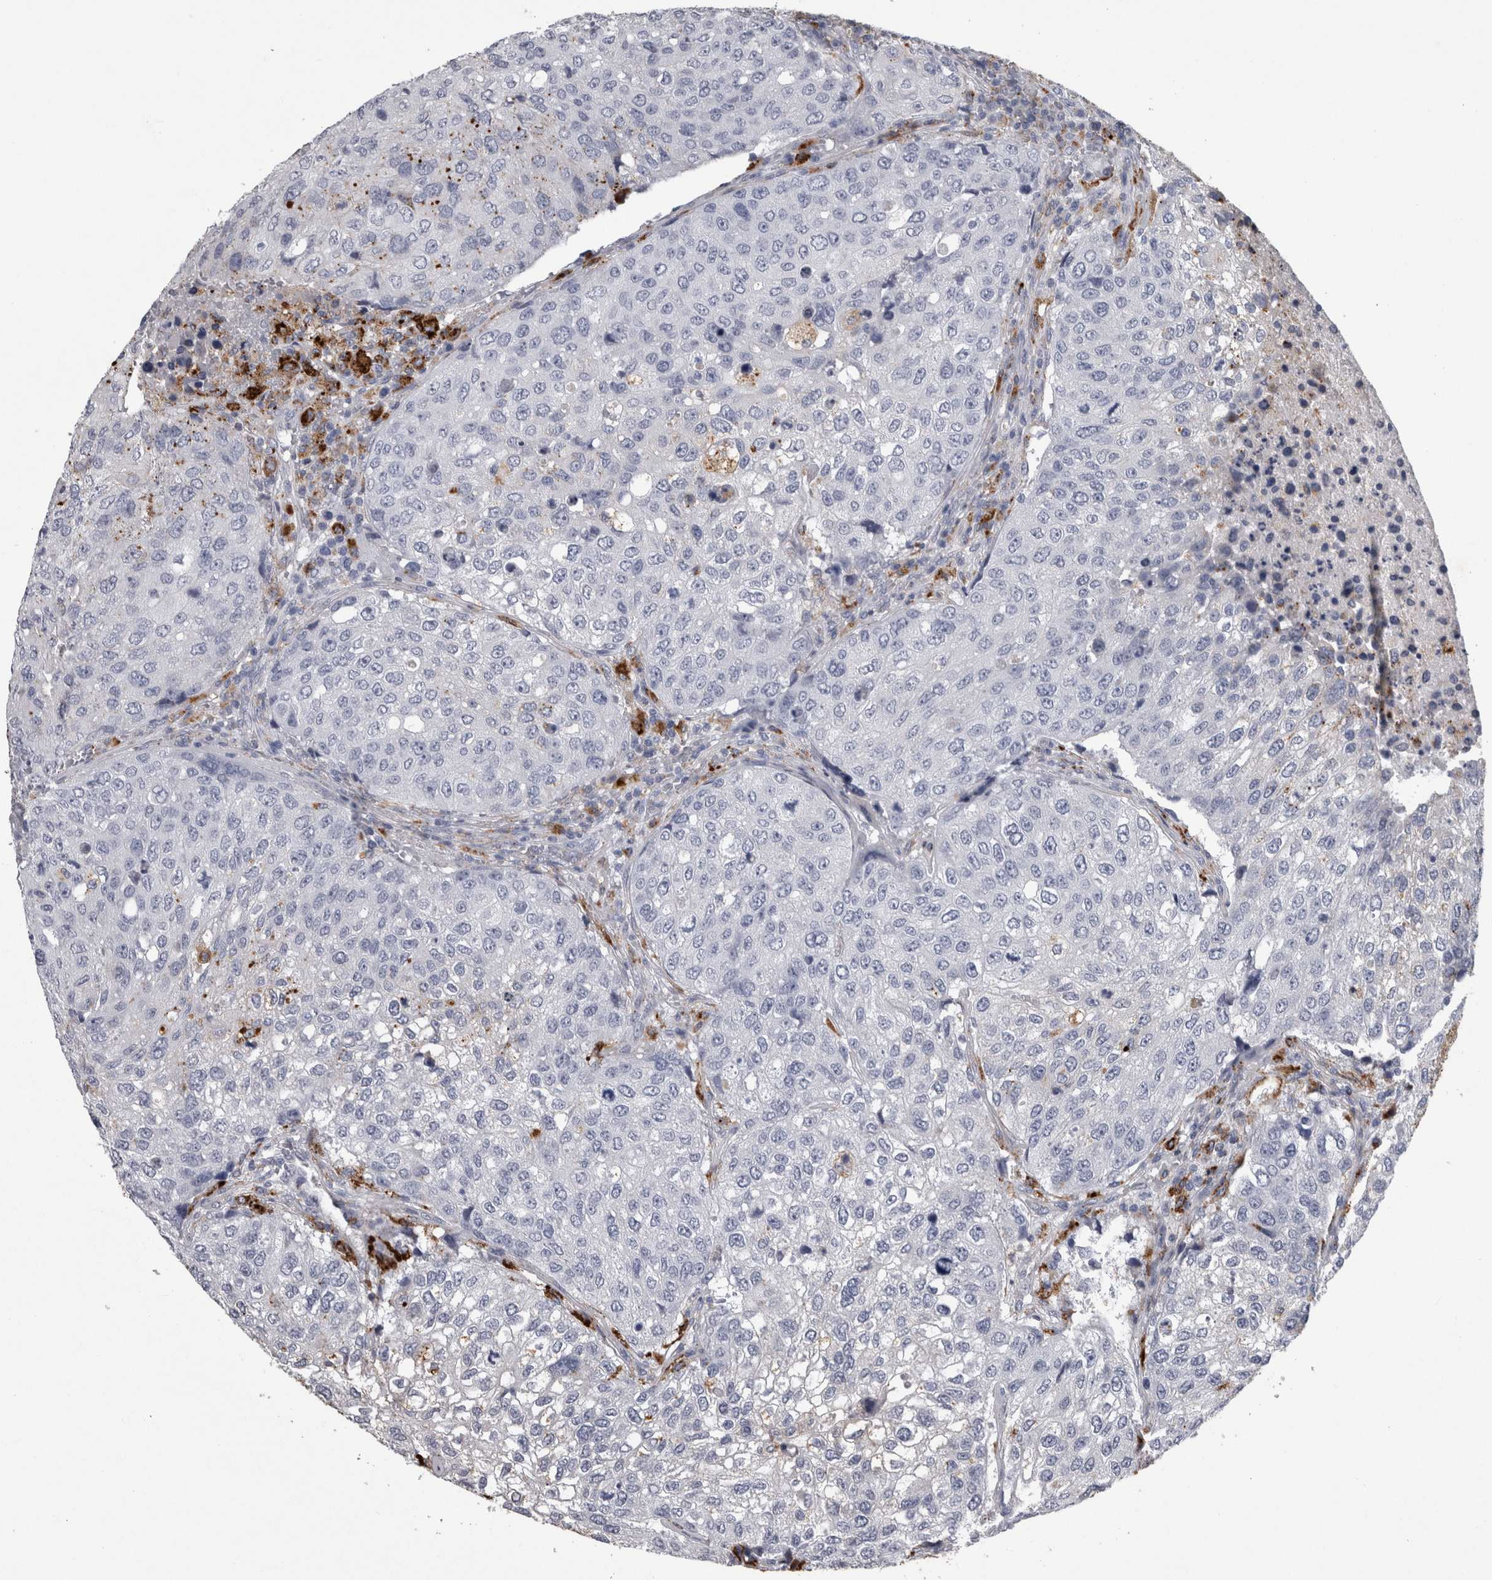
{"staining": {"intensity": "negative", "quantity": "none", "location": "none"}, "tissue": "urothelial cancer", "cell_type": "Tumor cells", "image_type": "cancer", "snomed": [{"axis": "morphology", "description": "Urothelial carcinoma, High grade"}, {"axis": "topography", "description": "Lymph node"}, {"axis": "topography", "description": "Urinary bladder"}], "caption": "DAB (3,3'-diaminobenzidine) immunohistochemical staining of human urothelial carcinoma (high-grade) reveals no significant expression in tumor cells.", "gene": "DPP7", "patient": {"sex": "male", "age": 51}}